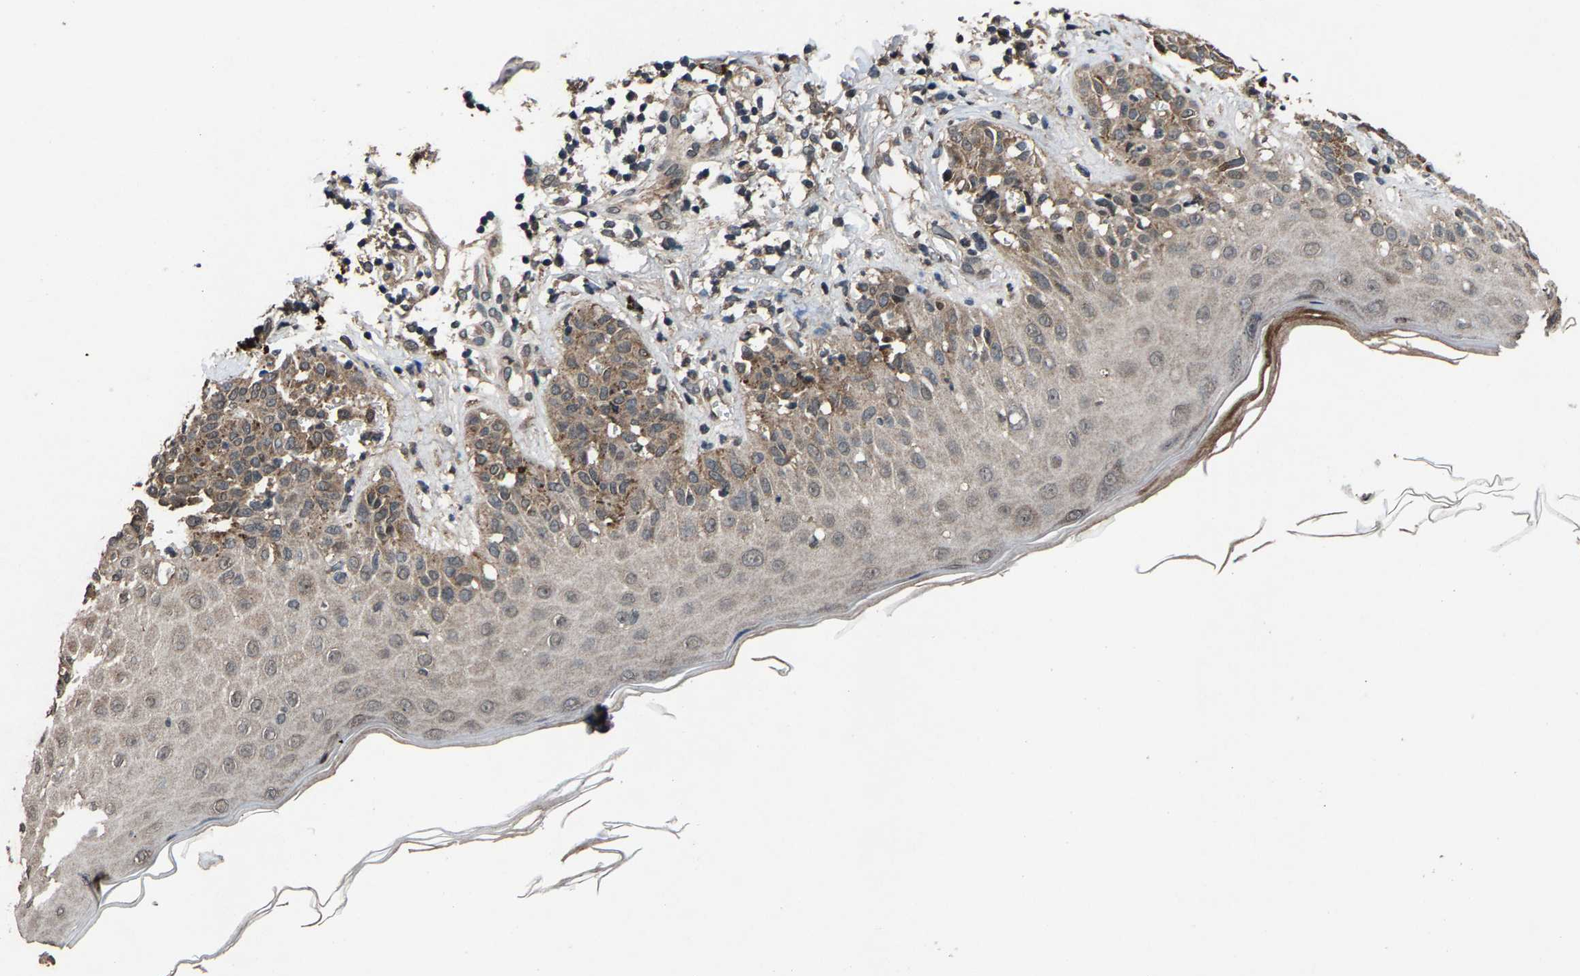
{"staining": {"intensity": "moderate", "quantity": ">75%", "location": "cytoplasmic/membranous"}, "tissue": "melanoma", "cell_type": "Tumor cells", "image_type": "cancer", "snomed": [{"axis": "morphology", "description": "Malignant melanoma, NOS"}, {"axis": "topography", "description": "Skin"}], "caption": "Approximately >75% of tumor cells in human malignant melanoma exhibit moderate cytoplasmic/membranous protein staining as visualized by brown immunohistochemical staining.", "gene": "HUWE1", "patient": {"sex": "male", "age": 64}}